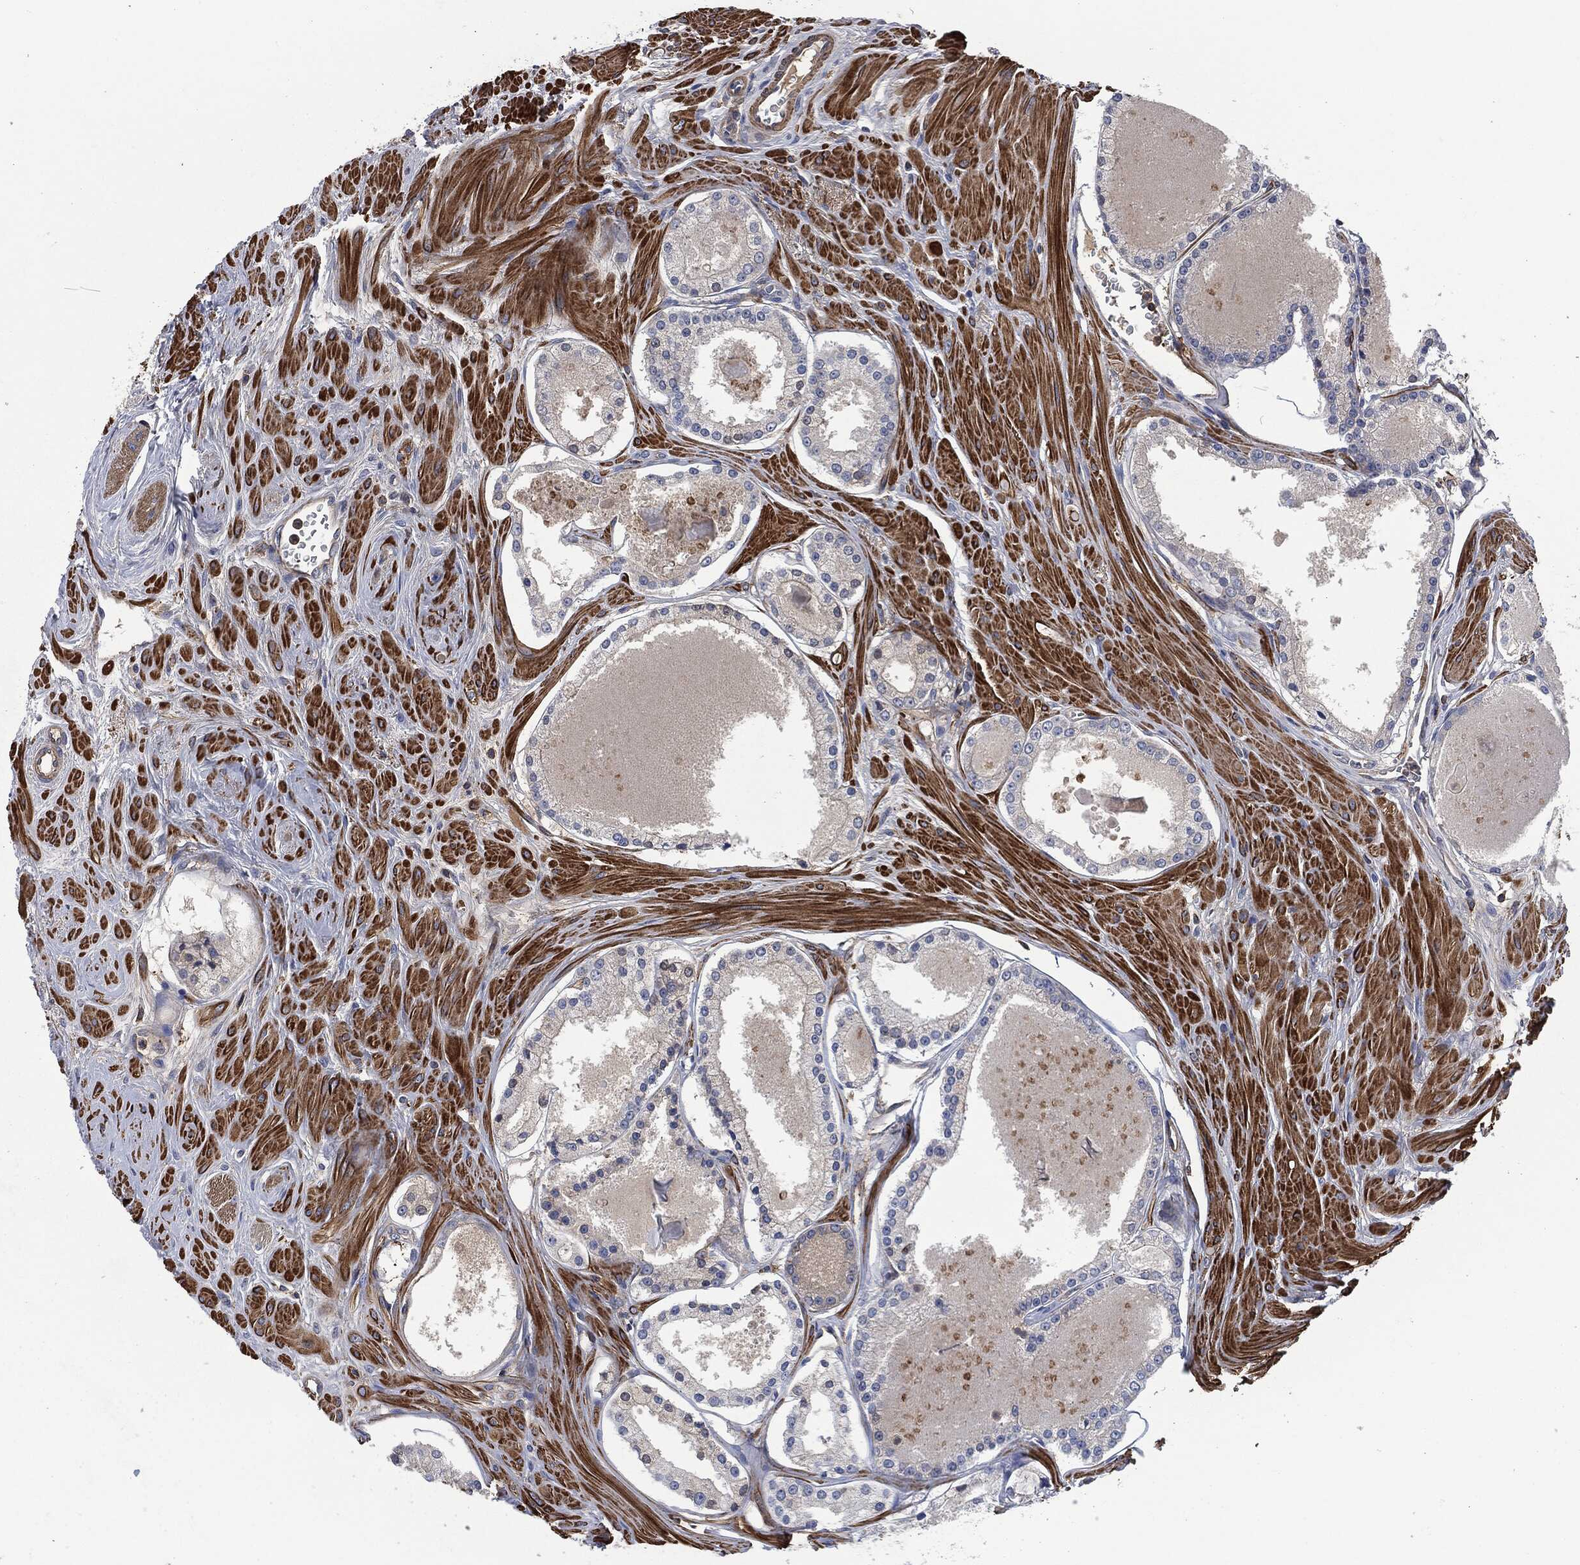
{"staining": {"intensity": "negative", "quantity": "none", "location": "none"}, "tissue": "prostate cancer", "cell_type": "Tumor cells", "image_type": "cancer", "snomed": [{"axis": "morphology", "description": "Adenocarcinoma, NOS"}, {"axis": "topography", "description": "Prostate"}], "caption": "Tumor cells are negative for protein expression in human prostate cancer. (Stains: DAB (3,3'-diaminobenzidine) immunohistochemistry (IHC) with hematoxylin counter stain, Microscopy: brightfield microscopy at high magnification).", "gene": "LGALS9", "patient": {"sex": "male", "age": 61}}